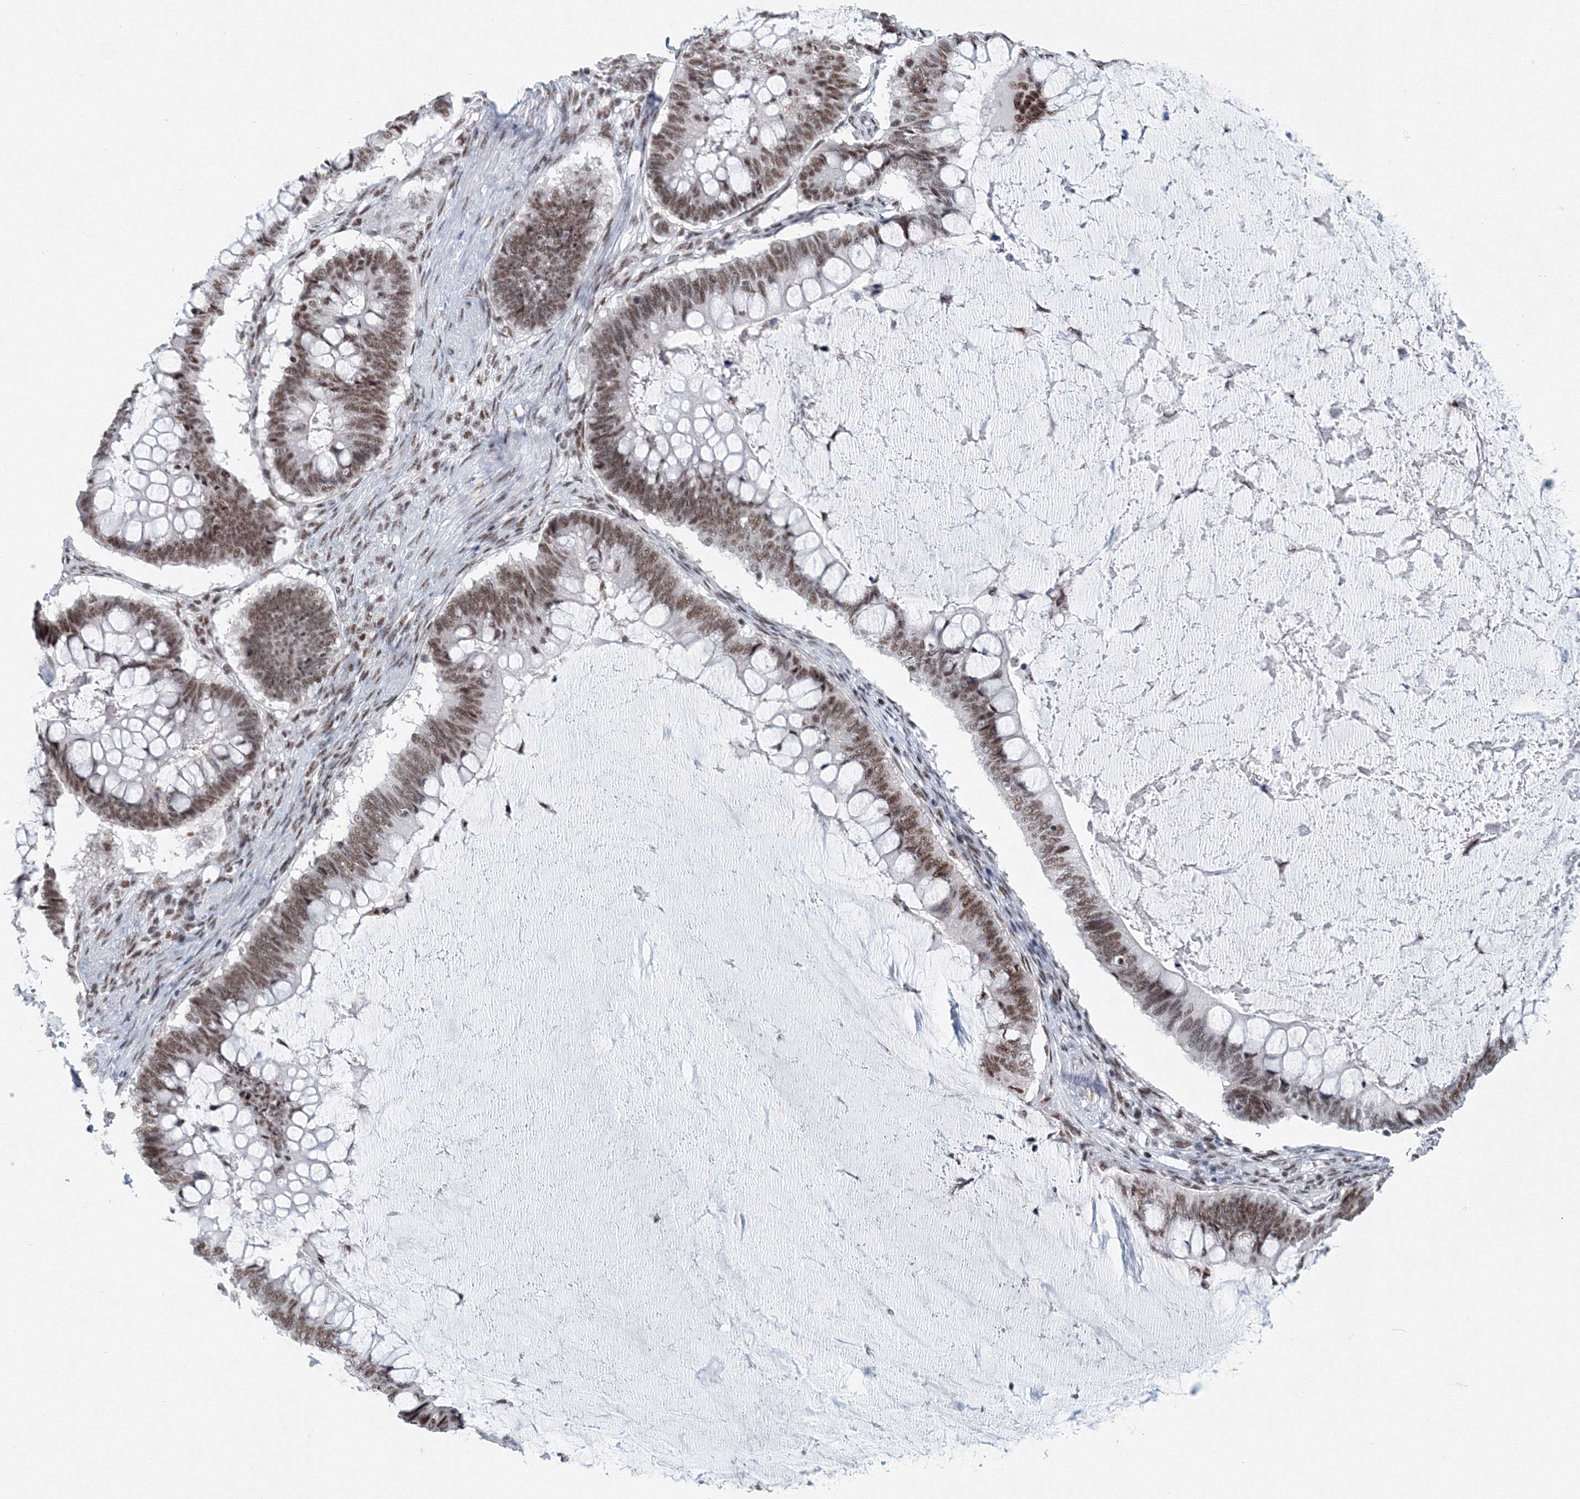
{"staining": {"intensity": "moderate", "quantity": ">75%", "location": "nuclear"}, "tissue": "ovarian cancer", "cell_type": "Tumor cells", "image_type": "cancer", "snomed": [{"axis": "morphology", "description": "Cystadenocarcinoma, mucinous, NOS"}, {"axis": "topography", "description": "Ovary"}], "caption": "Brown immunohistochemical staining in human ovarian cancer demonstrates moderate nuclear staining in about >75% of tumor cells.", "gene": "SF3B6", "patient": {"sex": "female", "age": 61}}